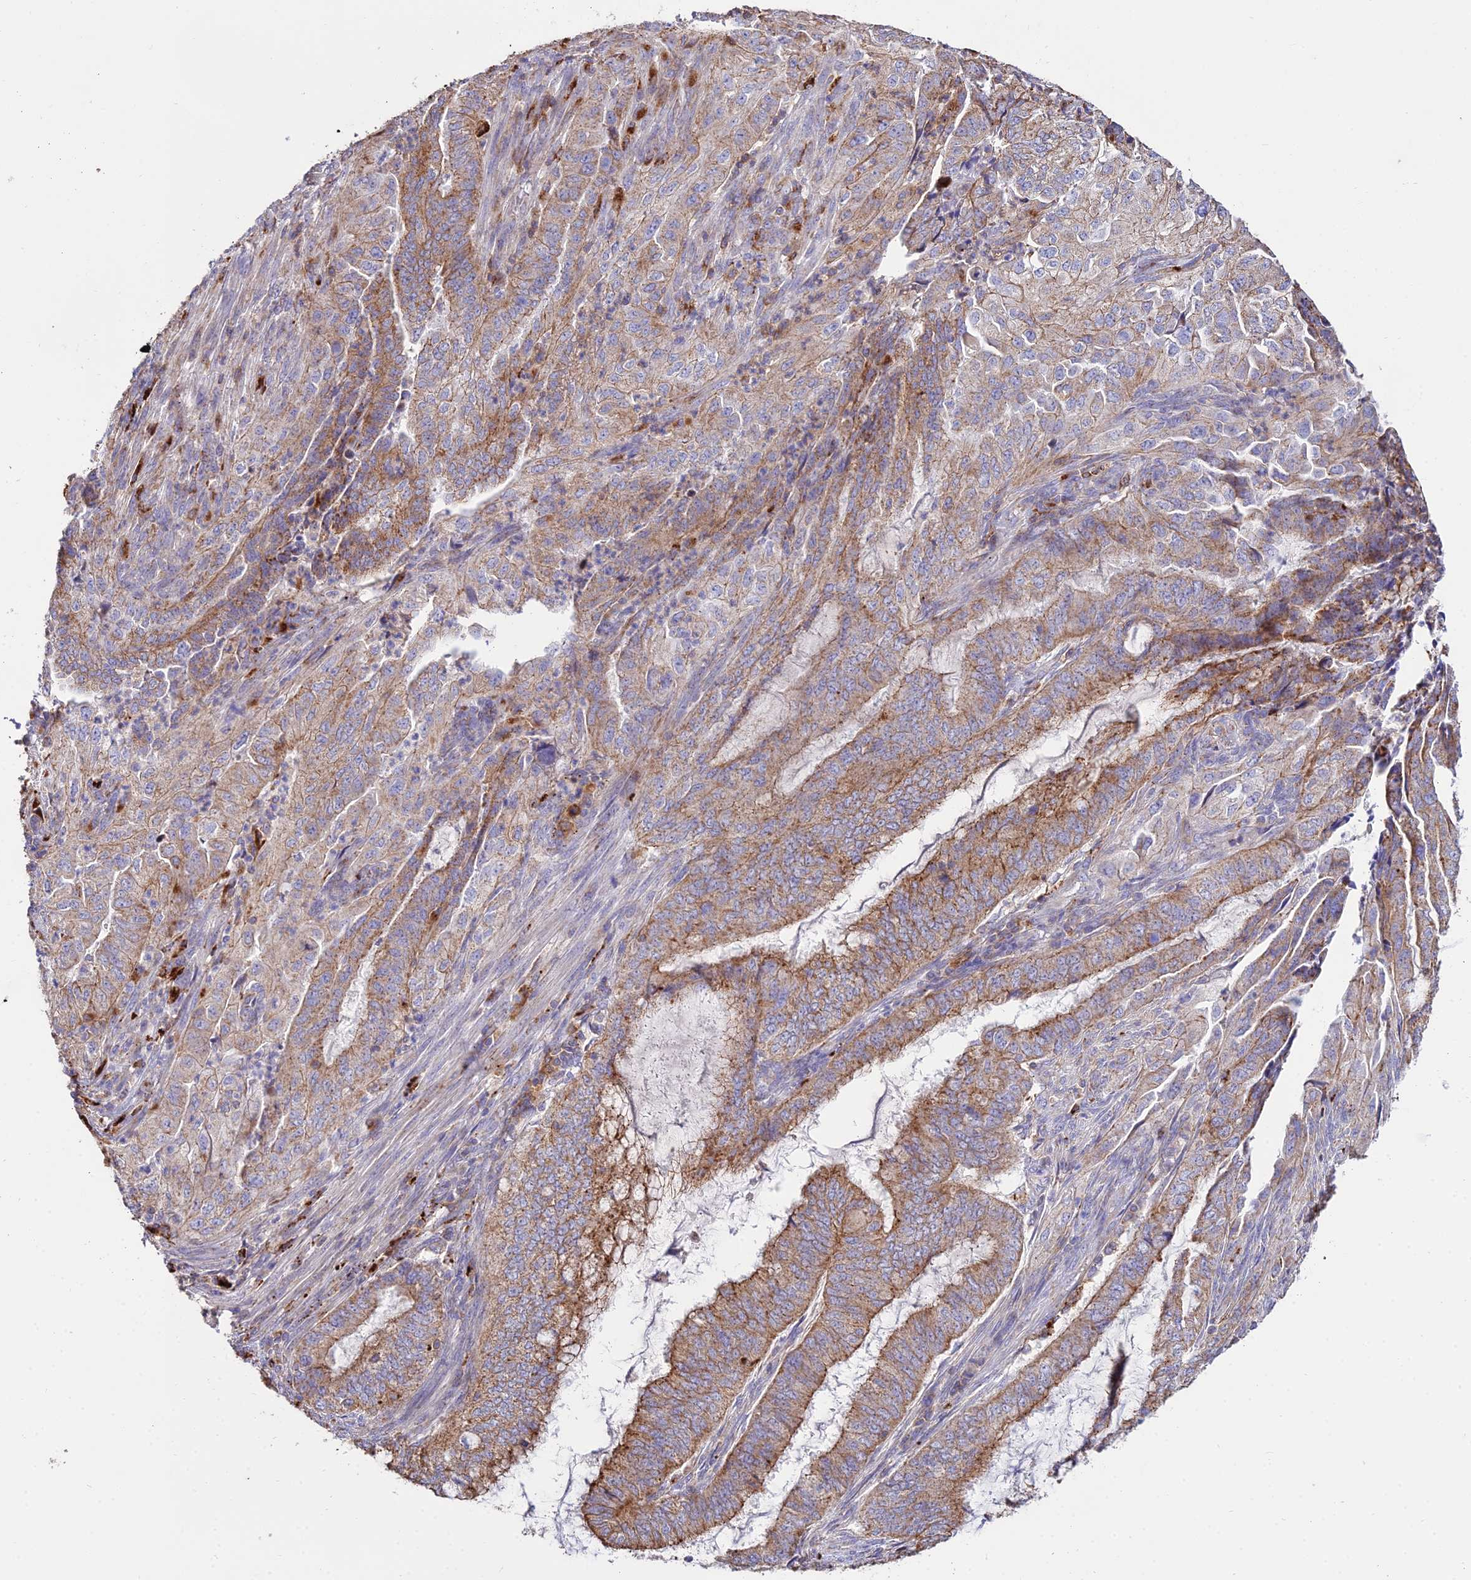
{"staining": {"intensity": "moderate", "quantity": ">75%", "location": "cytoplasmic/membranous"}, "tissue": "endometrial cancer", "cell_type": "Tumor cells", "image_type": "cancer", "snomed": [{"axis": "morphology", "description": "Adenocarcinoma, NOS"}, {"axis": "topography", "description": "Endometrium"}], "caption": "Immunohistochemical staining of human endometrial cancer (adenocarcinoma) demonstrates medium levels of moderate cytoplasmic/membranous staining in about >75% of tumor cells.", "gene": "PNLIPRP3", "patient": {"sex": "female", "age": 51}}